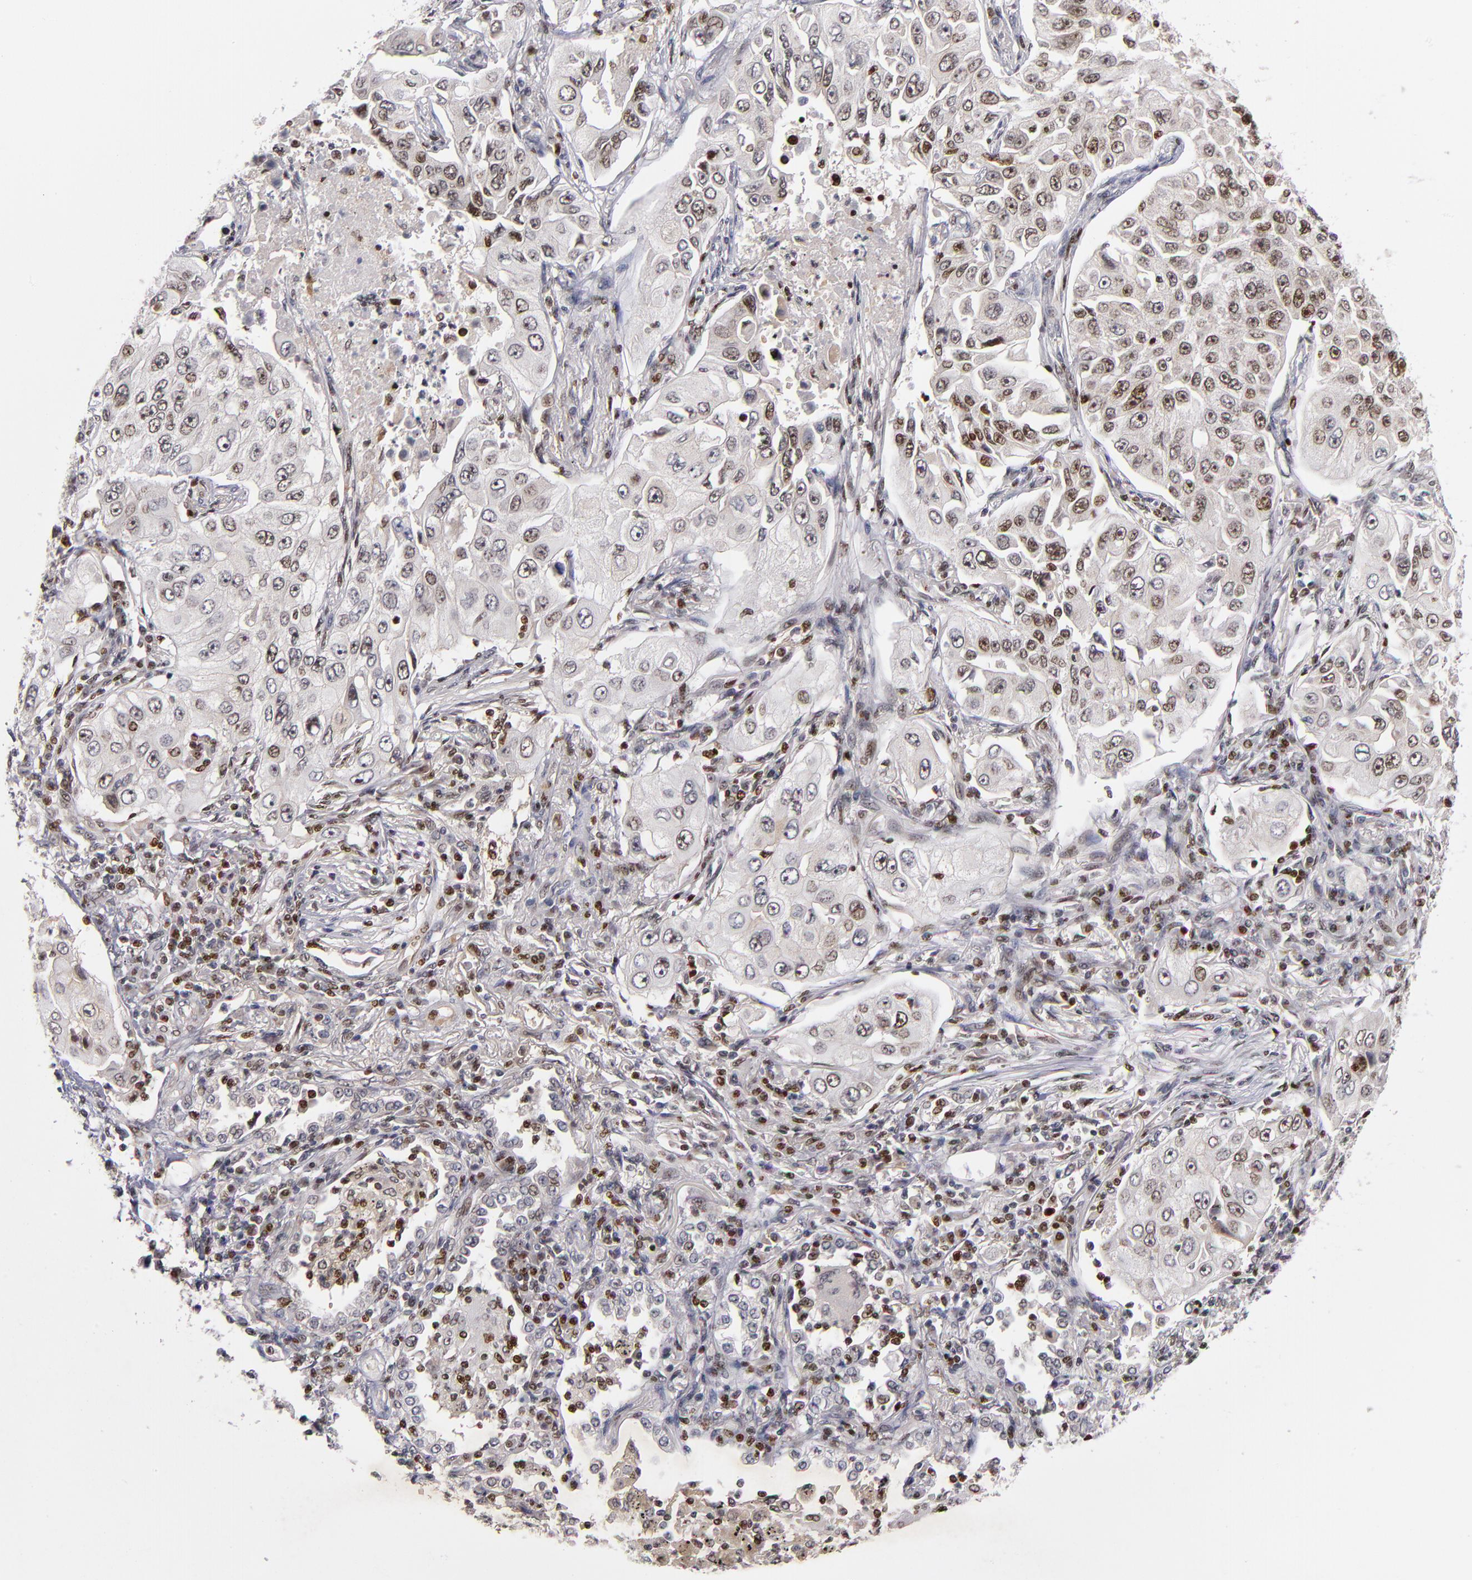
{"staining": {"intensity": "moderate", "quantity": "25%-75%", "location": "nuclear"}, "tissue": "lung cancer", "cell_type": "Tumor cells", "image_type": "cancer", "snomed": [{"axis": "morphology", "description": "Adenocarcinoma, NOS"}, {"axis": "topography", "description": "Lung"}], "caption": "Immunohistochemical staining of human lung adenocarcinoma displays medium levels of moderate nuclear protein expression in about 25%-75% of tumor cells.", "gene": "KDM6A", "patient": {"sex": "male", "age": 84}}